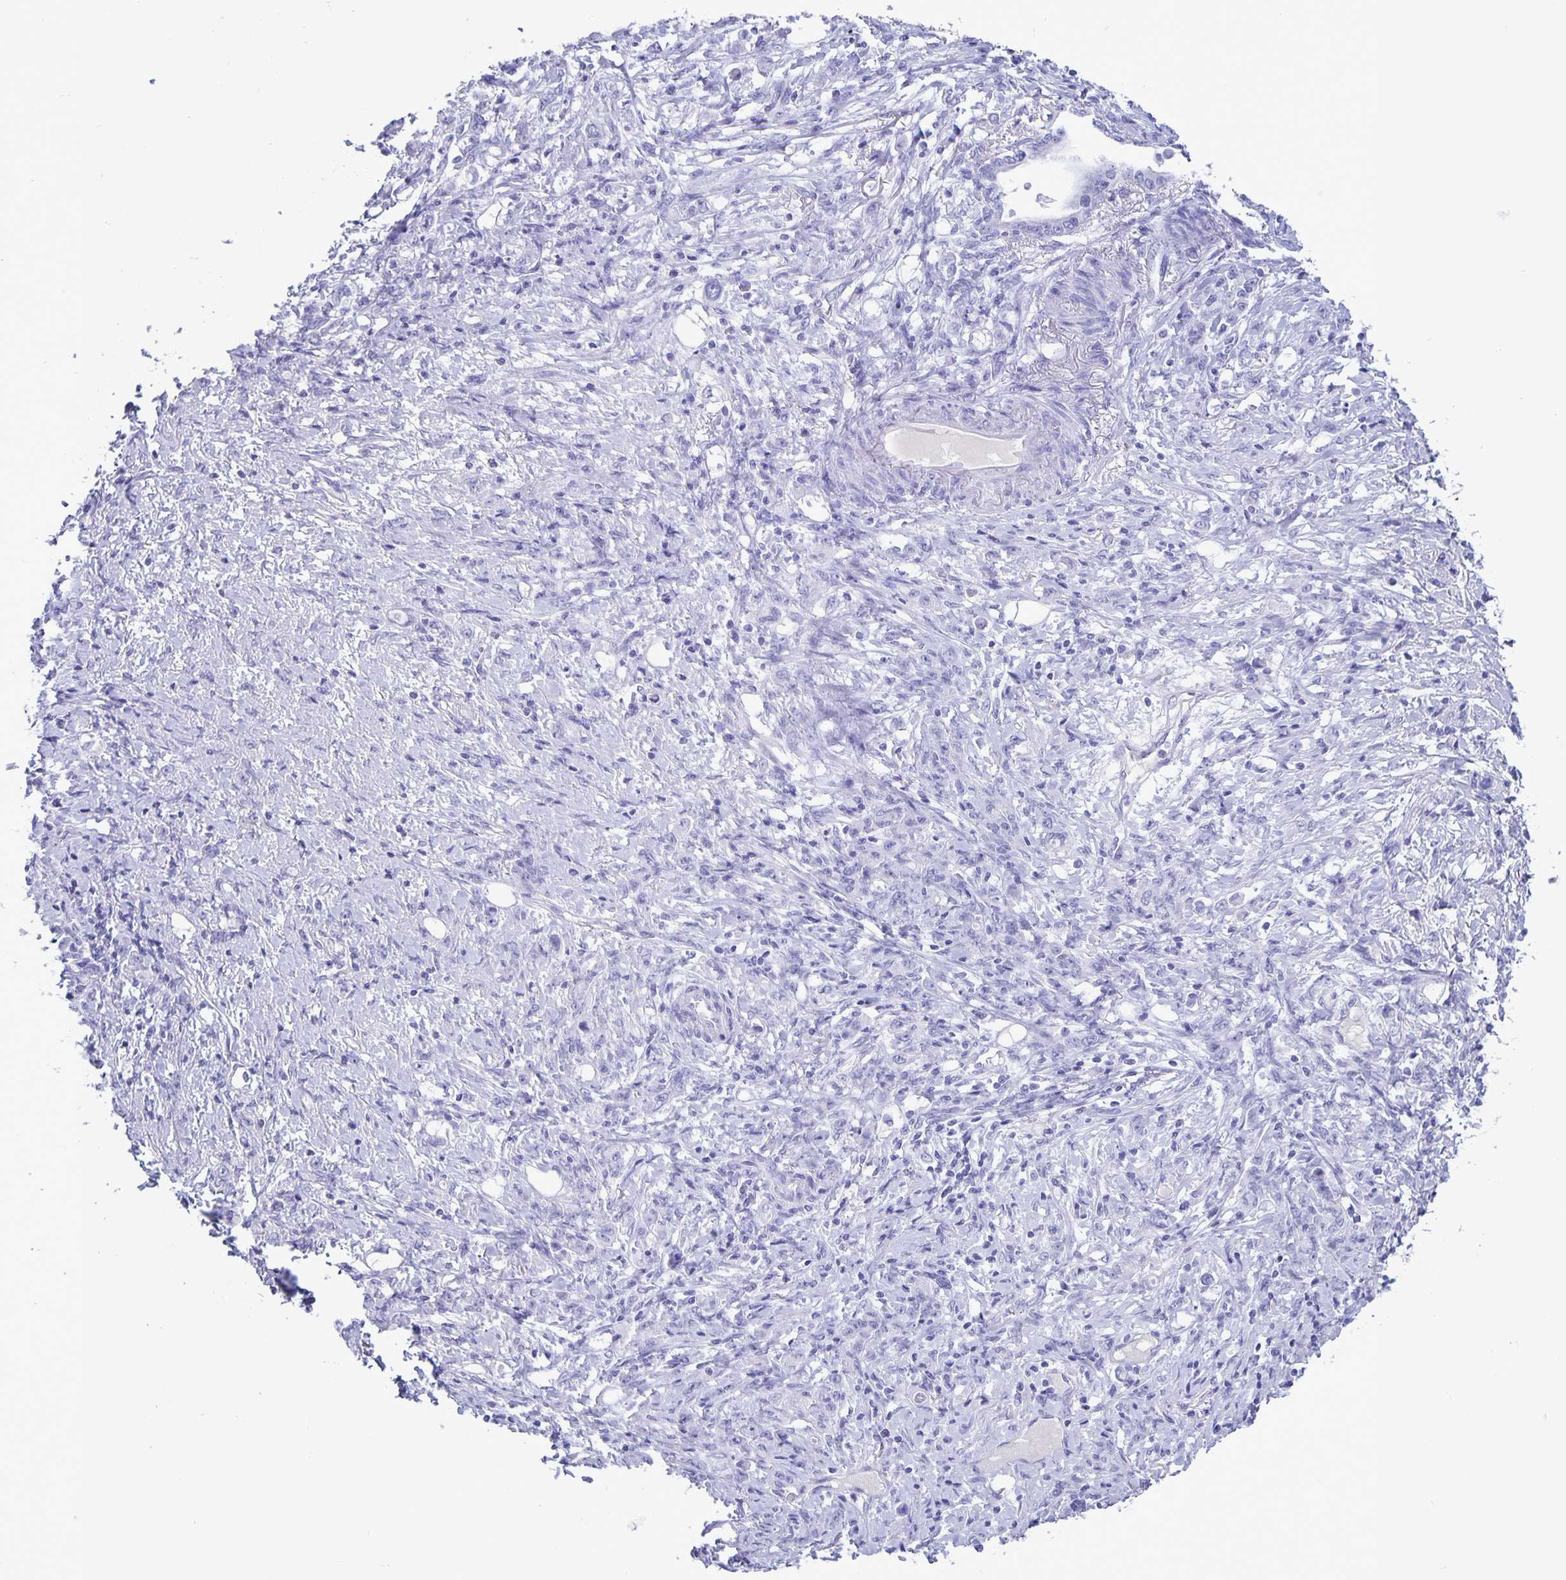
{"staining": {"intensity": "negative", "quantity": "none", "location": "none"}, "tissue": "stomach cancer", "cell_type": "Tumor cells", "image_type": "cancer", "snomed": [{"axis": "morphology", "description": "Adenocarcinoma, NOS"}, {"axis": "topography", "description": "Stomach"}], "caption": "Immunohistochemistry (IHC) micrograph of neoplastic tissue: stomach cancer (adenocarcinoma) stained with DAB (3,3'-diaminobenzidine) exhibits no significant protein staining in tumor cells.", "gene": "BPIFA3", "patient": {"sex": "female", "age": 79}}